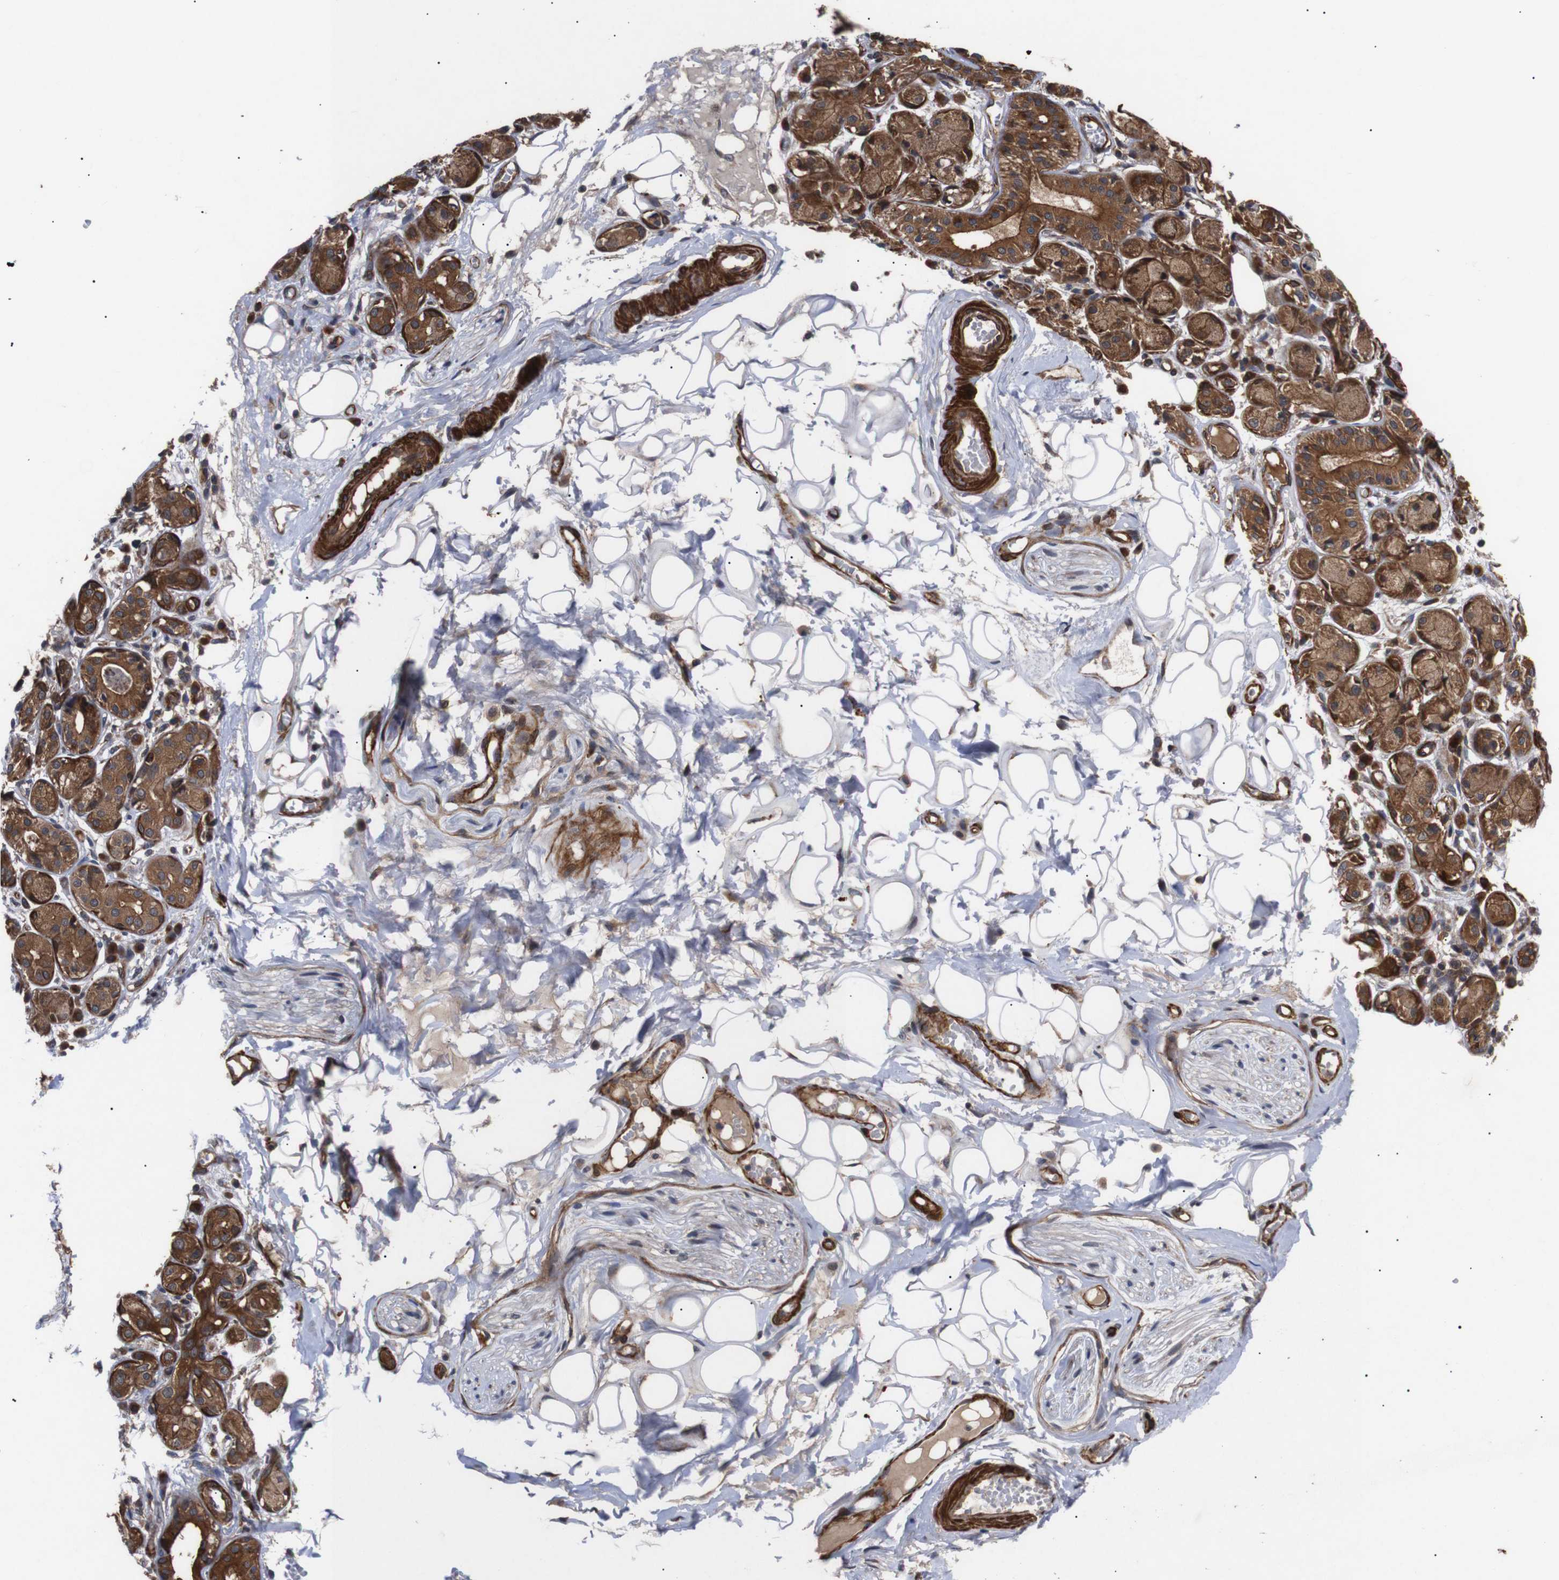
{"staining": {"intensity": "negative", "quantity": "none", "location": "none"}, "tissue": "adipose tissue", "cell_type": "Adipocytes", "image_type": "normal", "snomed": [{"axis": "morphology", "description": "Normal tissue, NOS"}, {"axis": "morphology", "description": "Inflammation, NOS"}, {"axis": "topography", "description": "Salivary gland"}, {"axis": "topography", "description": "Peripheral nerve tissue"}], "caption": "IHC histopathology image of benign human adipose tissue stained for a protein (brown), which reveals no expression in adipocytes.", "gene": "PAWR", "patient": {"sex": "female", "age": 75}}